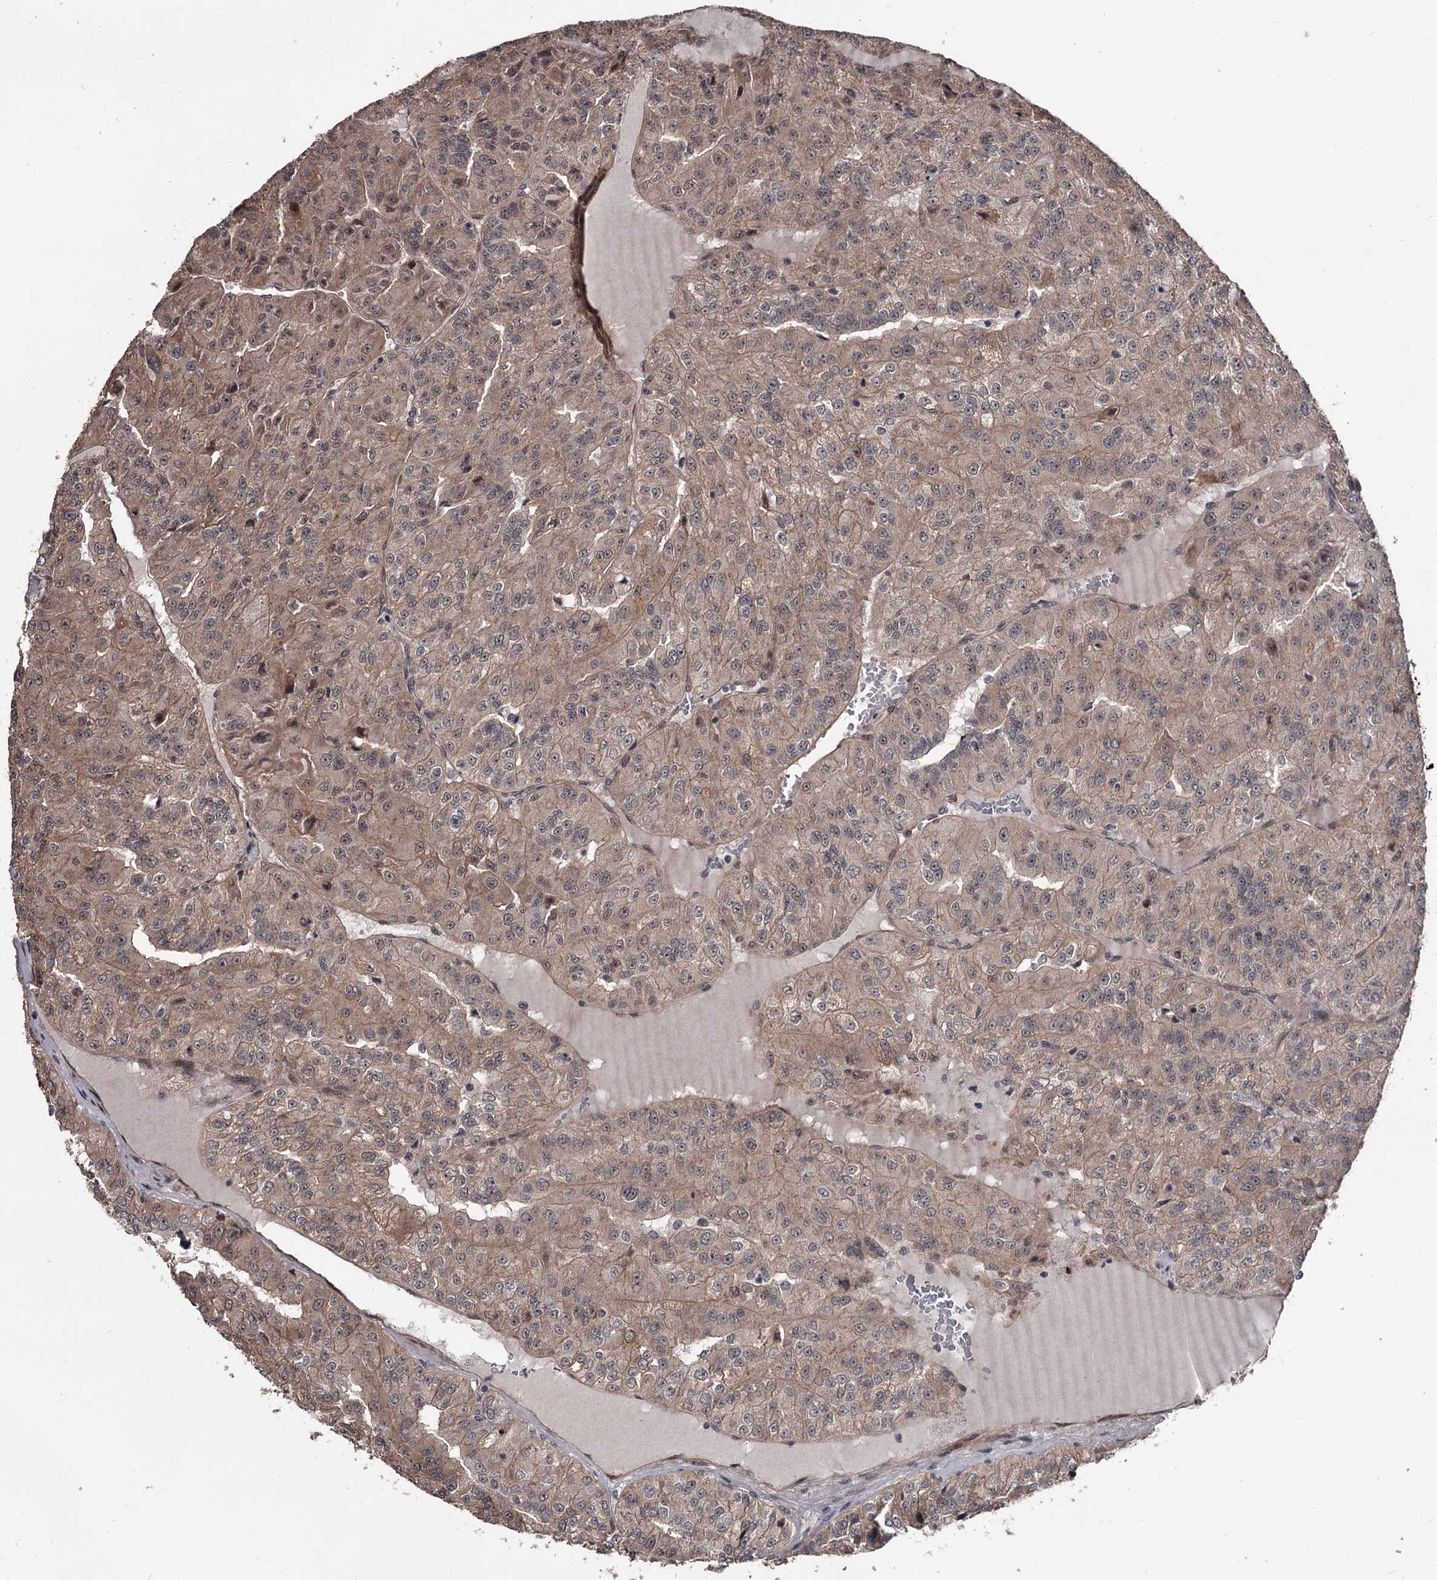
{"staining": {"intensity": "weak", "quantity": ">75%", "location": "cytoplasmic/membranous"}, "tissue": "renal cancer", "cell_type": "Tumor cells", "image_type": "cancer", "snomed": [{"axis": "morphology", "description": "Adenocarcinoma, NOS"}, {"axis": "topography", "description": "Kidney"}], "caption": "Protein expression analysis of renal cancer (adenocarcinoma) reveals weak cytoplasmic/membranous expression in about >75% of tumor cells.", "gene": "CDC42EP2", "patient": {"sex": "female", "age": 63}}